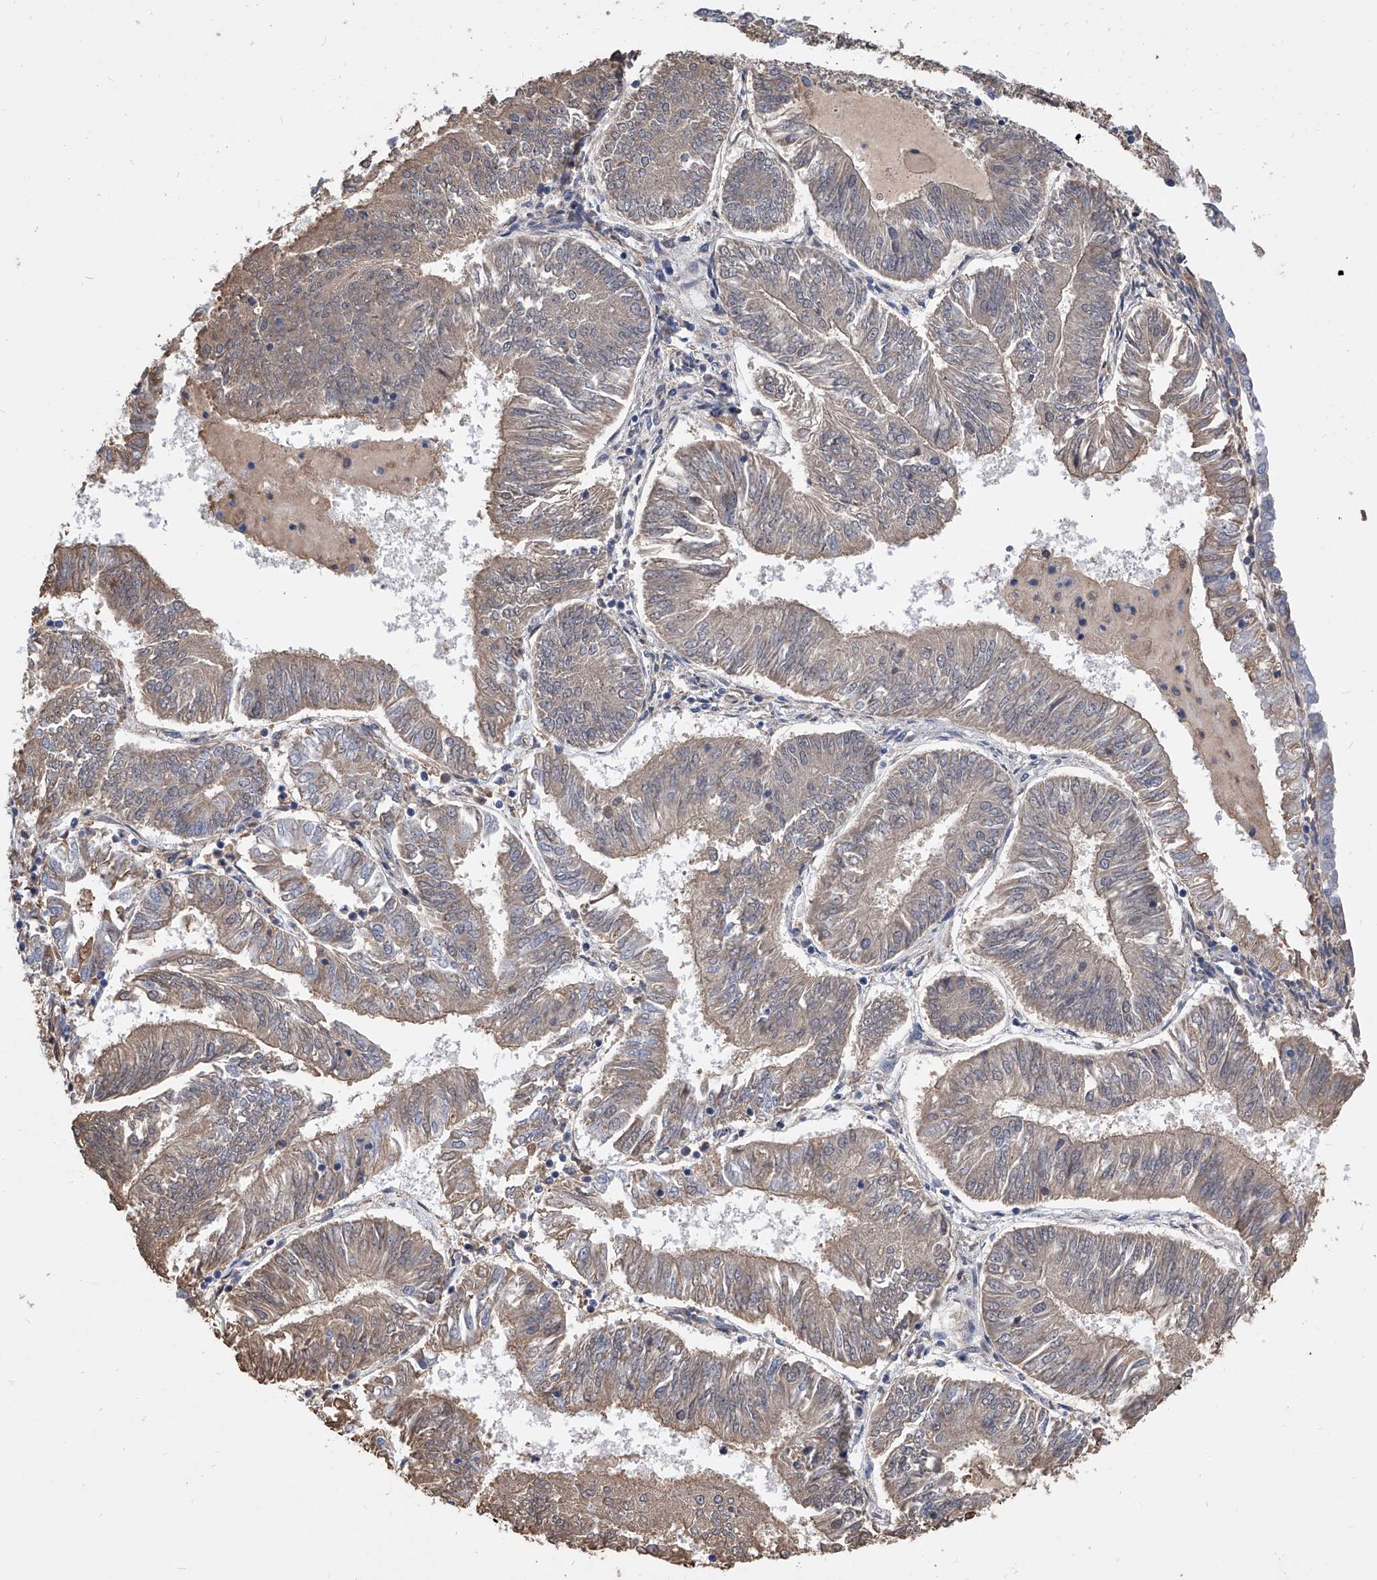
{"staining": {"intensity": "weak", "quantity": ">75%", "location": "cytoplasmic/membranous"}, "tissue": "endometrial cancer", "cell_type": "Tumor cells", "image_type": "cancer", "snomed": [{"axis": "morphology", "description": "Adenocarcinoma, NOS"}, {"axis": "topography", "description": "Endometrium"}], "caption": "The immunohistochemical stain labels weak cytoplasmic/membranous positivity in tumor cells of endometrial cancer (adenocarcinoma) tissue. Using DAB (3,3'-diaminobenzidine) (brown) and hematoxylin (blue) stains, captured at high magnification using brightfield microscopy.", "gene": "ZNF25", "patient": {"sex": "female", "age": 58}}